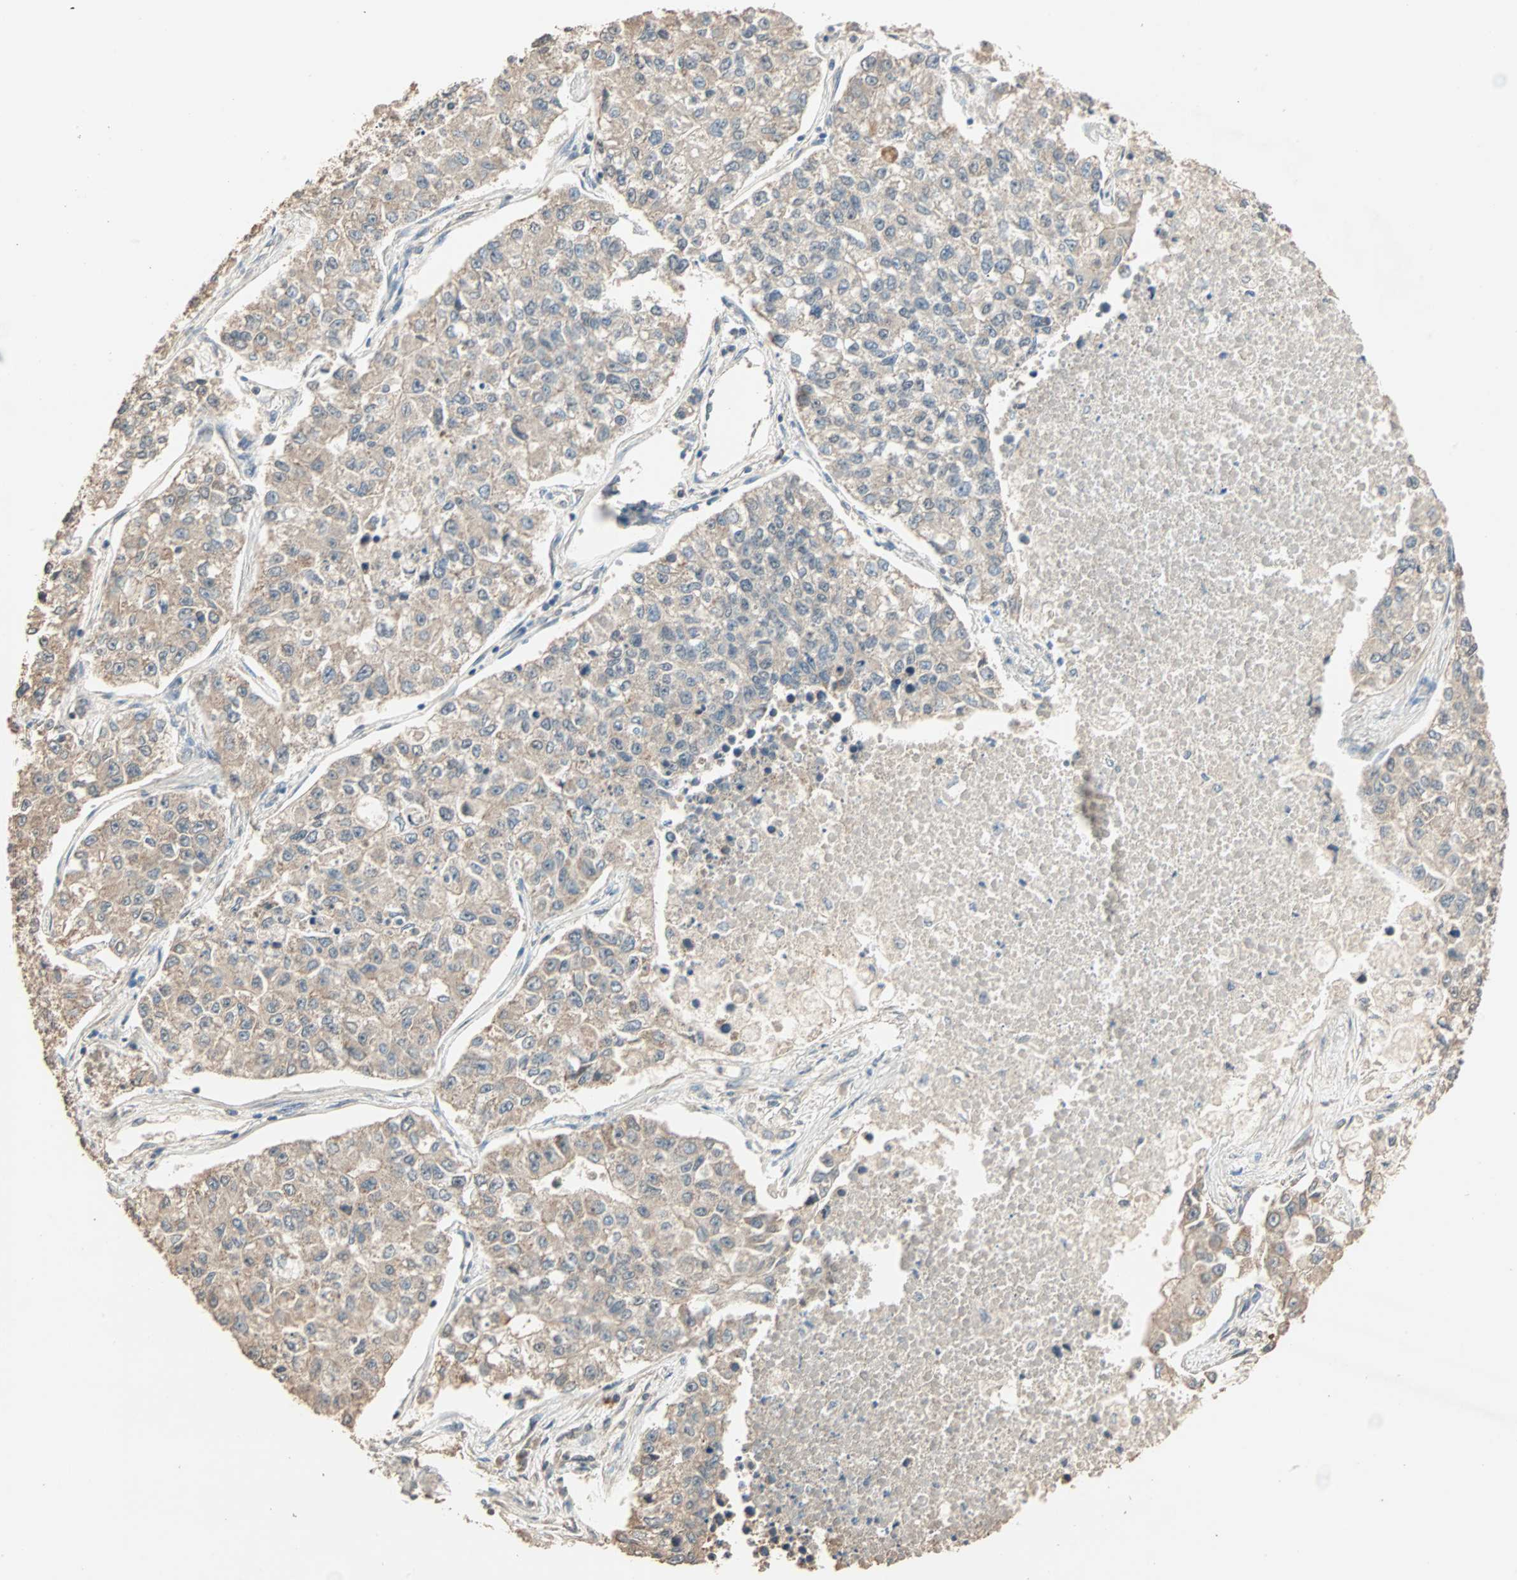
{"staining": {"intensity": "weak", "quantity": ">75%", "location": "cytoplasmic/membranous"}, "tissue": "lung cancer", "cell_type": "Tumor cells", "image_type": "cancer", "snomed": [{"axis": "morphology", "description": "Adenocarcinoma, NOS"}, {"axis": "topography", "description": "Lung"}], "caption": "DAB (3,3'-diaminobenzidine) immunohistochemical staining of lung adenocarcinoma exhibits weak cytoplasmic/membranous protein staining in approximately >75% of tumor cells.", "gene": "ZBTB33", "patient": {"sex": "male", "age": 49}}